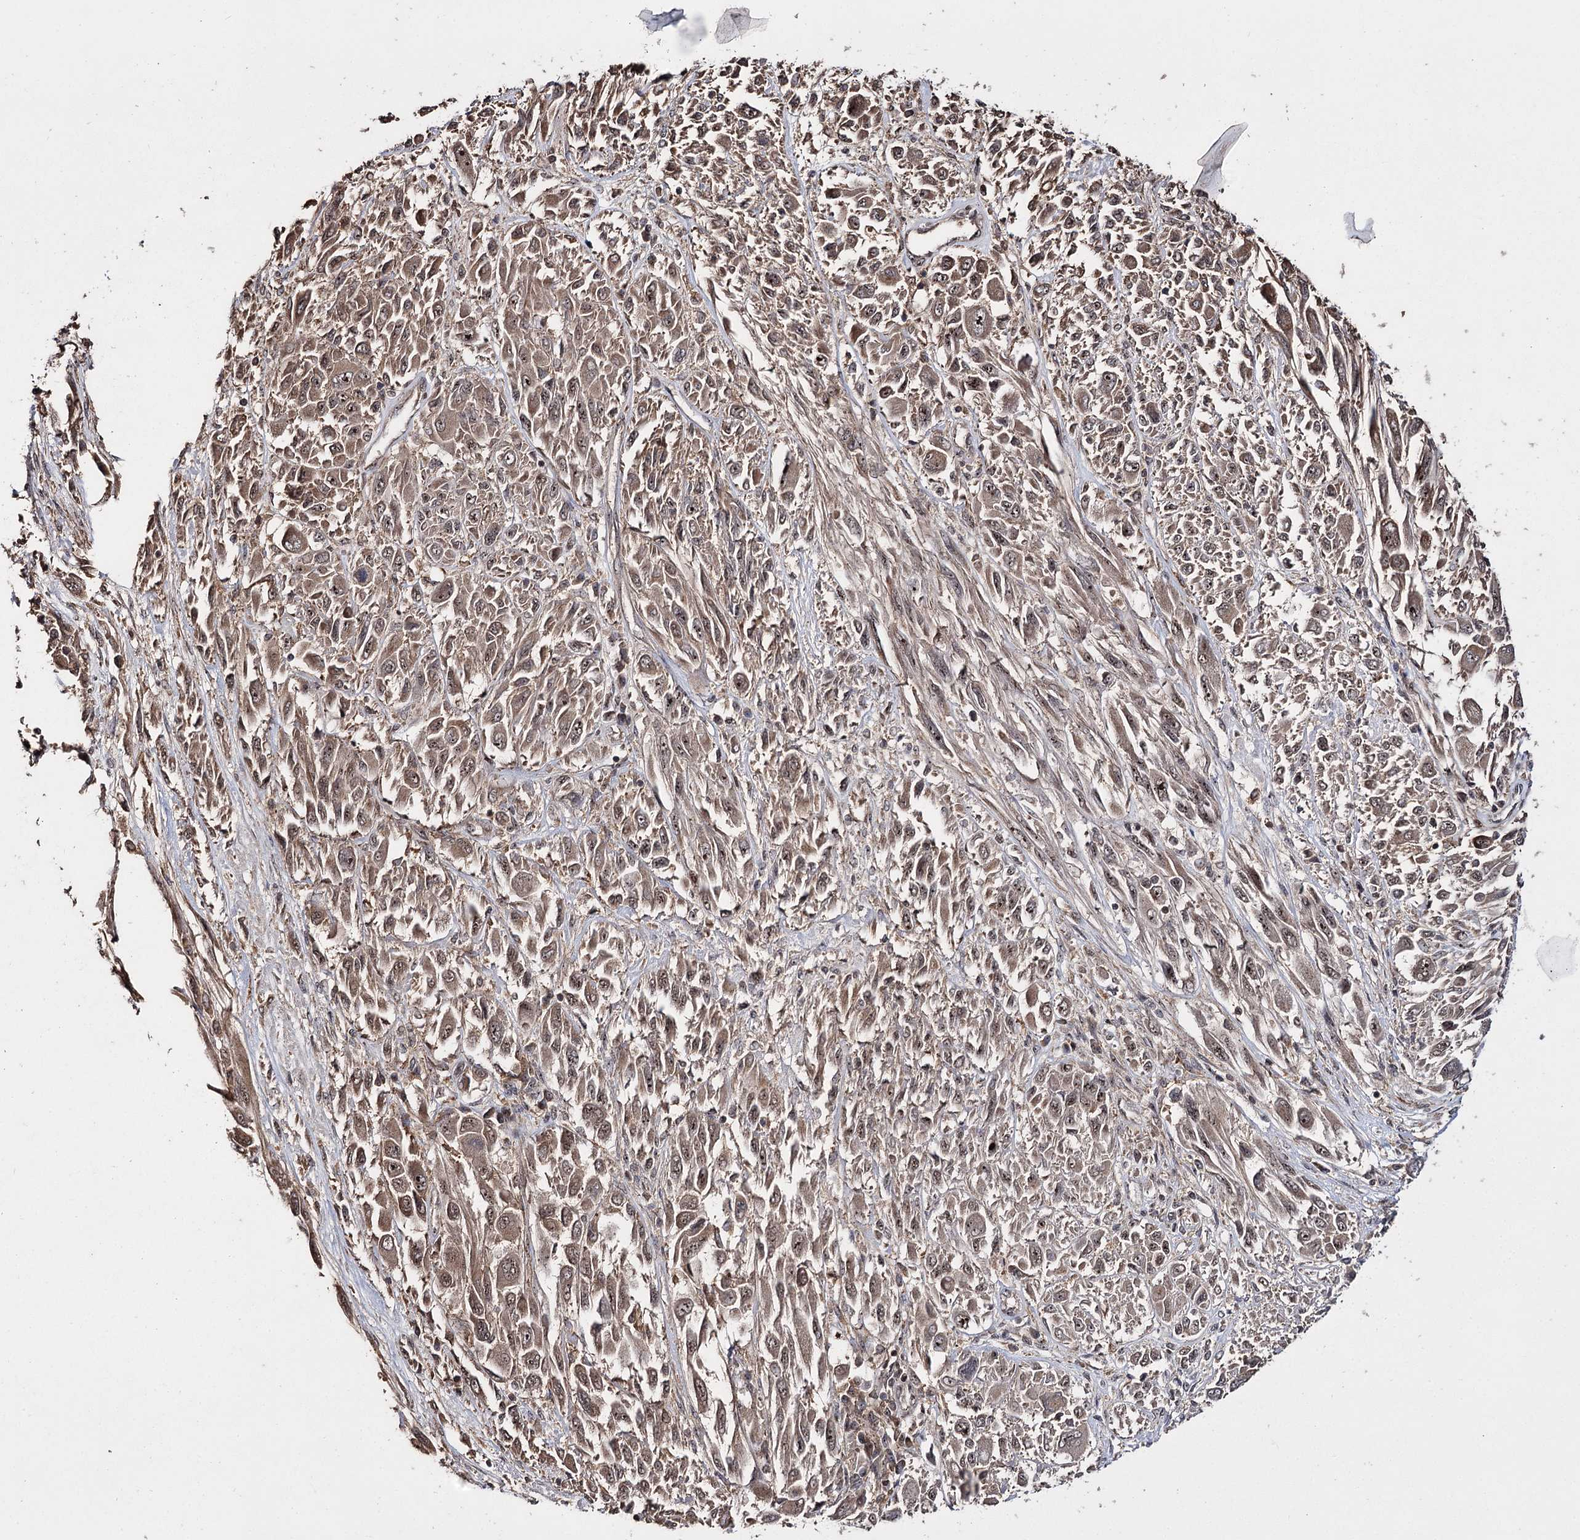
{"staining": {"intensity": "moderate", "quantity": ">75%", "location": "cytoplasmic/membranous,nuclear"}, "tissue": "melanoma", "cell_type": "Tumor cells", "image_type": "cancer", "snomed": [{"axis": "morphology", "description": "Malignant melanoma, NOS"}, {"axis": "topography", "description": "Skin"}], "caption": "Melanoma stained with DAB (3,3'-diaminobenzidine) immunohistochemistry (IHC) reveals medium levels of moderate cytoplasmic/membranous and nuclear expression in about >75% of tumor cells.", "gene": "MKNK2", "patient": {"sex": "female", "age": 91}}